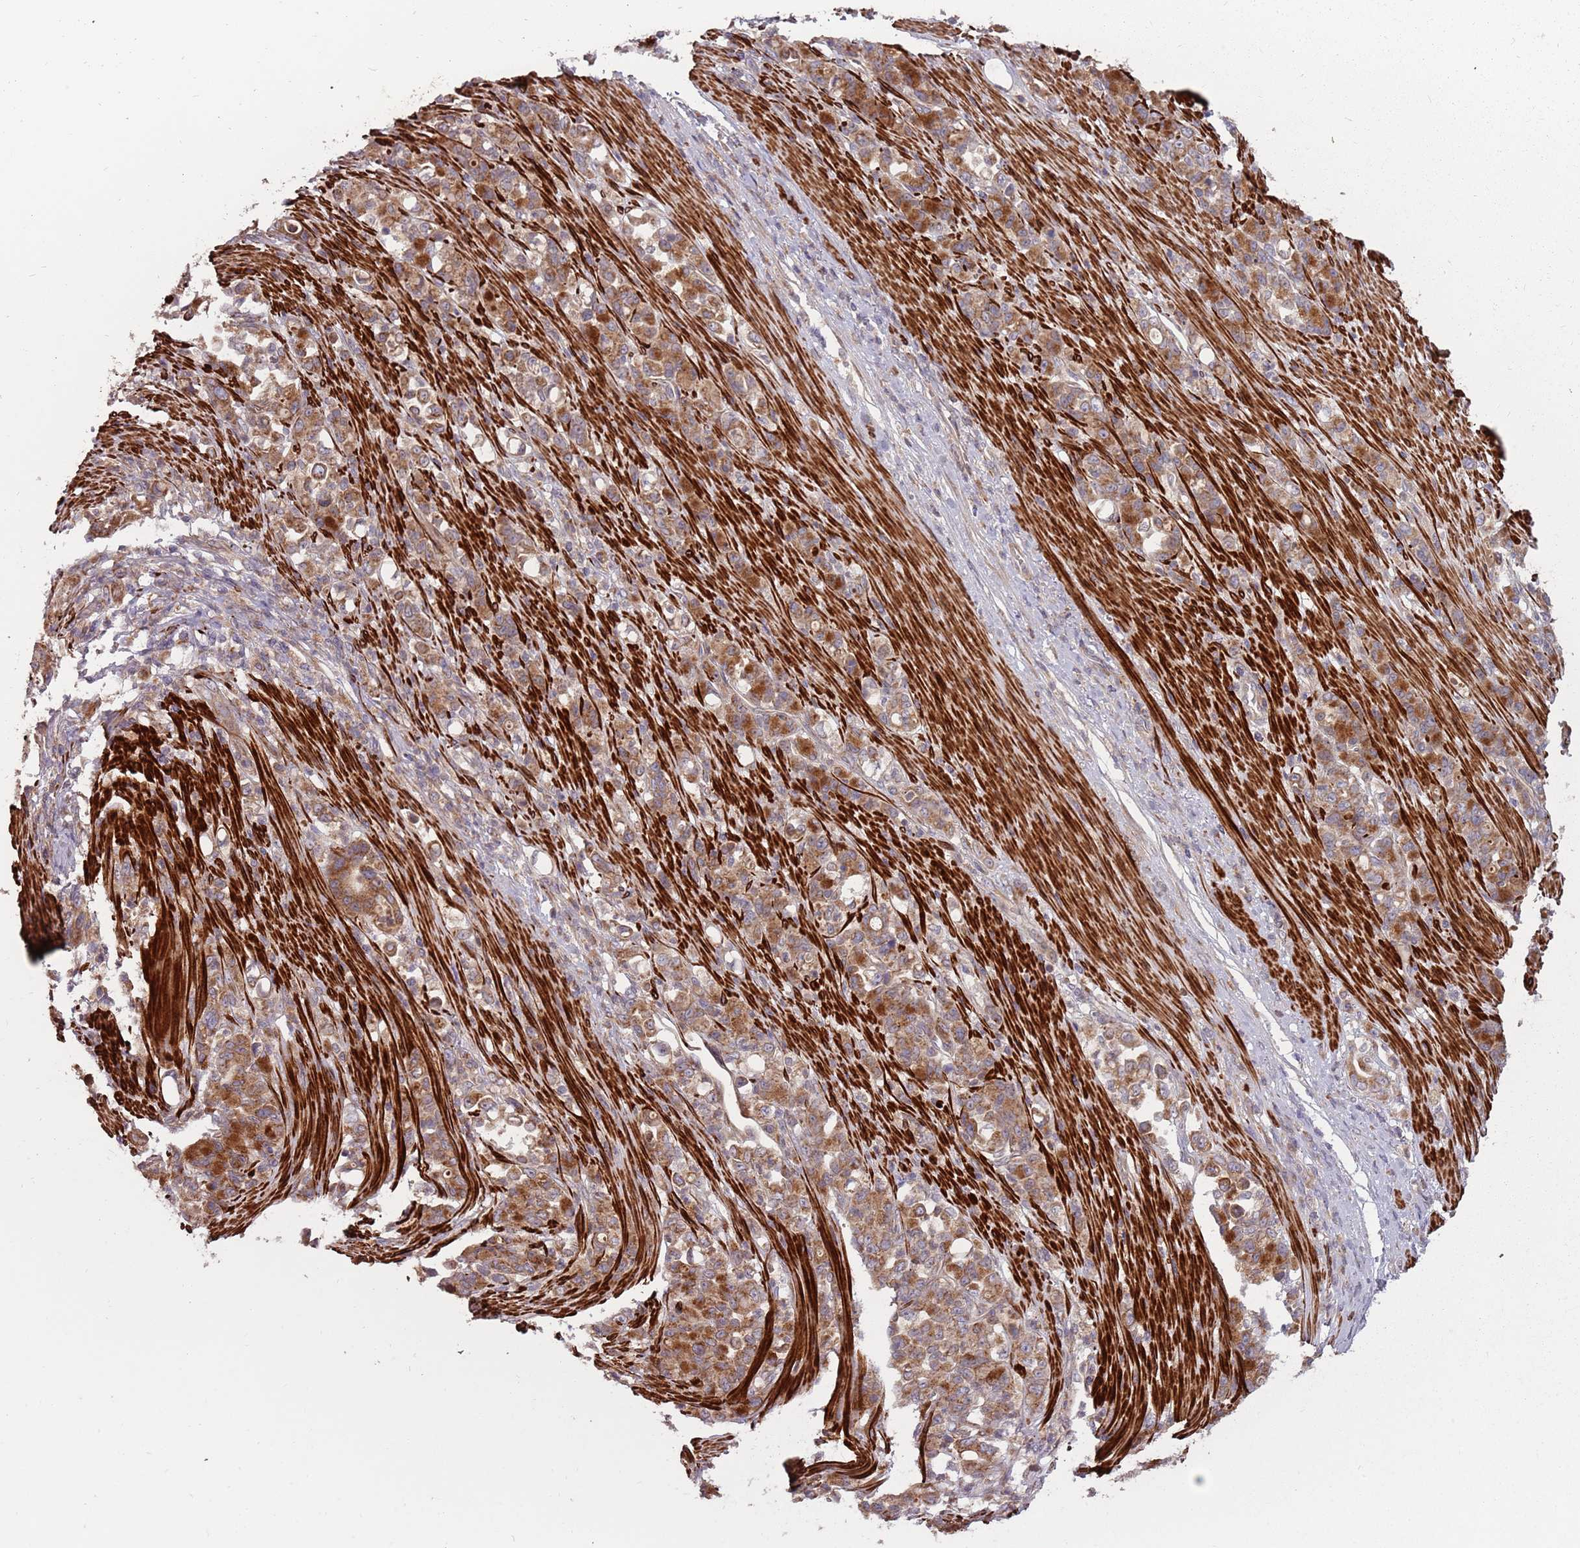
{"staining": {"intensity": "moderate", "quantity": ">75%", "location": "cytoplasmic/membranous"}, "tissue": "stomach cancer", "cell_type": "Tumor cells", "image_type": "cancer", "snomed": [{"axis": "morphology", "description": "Normal tissue, NOS"}, {"axis": "morphology", "description": "Adenocarcinoma, NOS"}, {"axis": "topography", "description": "Stomach"}], "caption": "Stomach cancer tissue demonstrates moderate cytoplasmic/membranous staining in about >75% of tumor cells, visualized by immunohistochemistry.", "gene": "PLD6", "patient": {"sex": "female", "age": 79}}